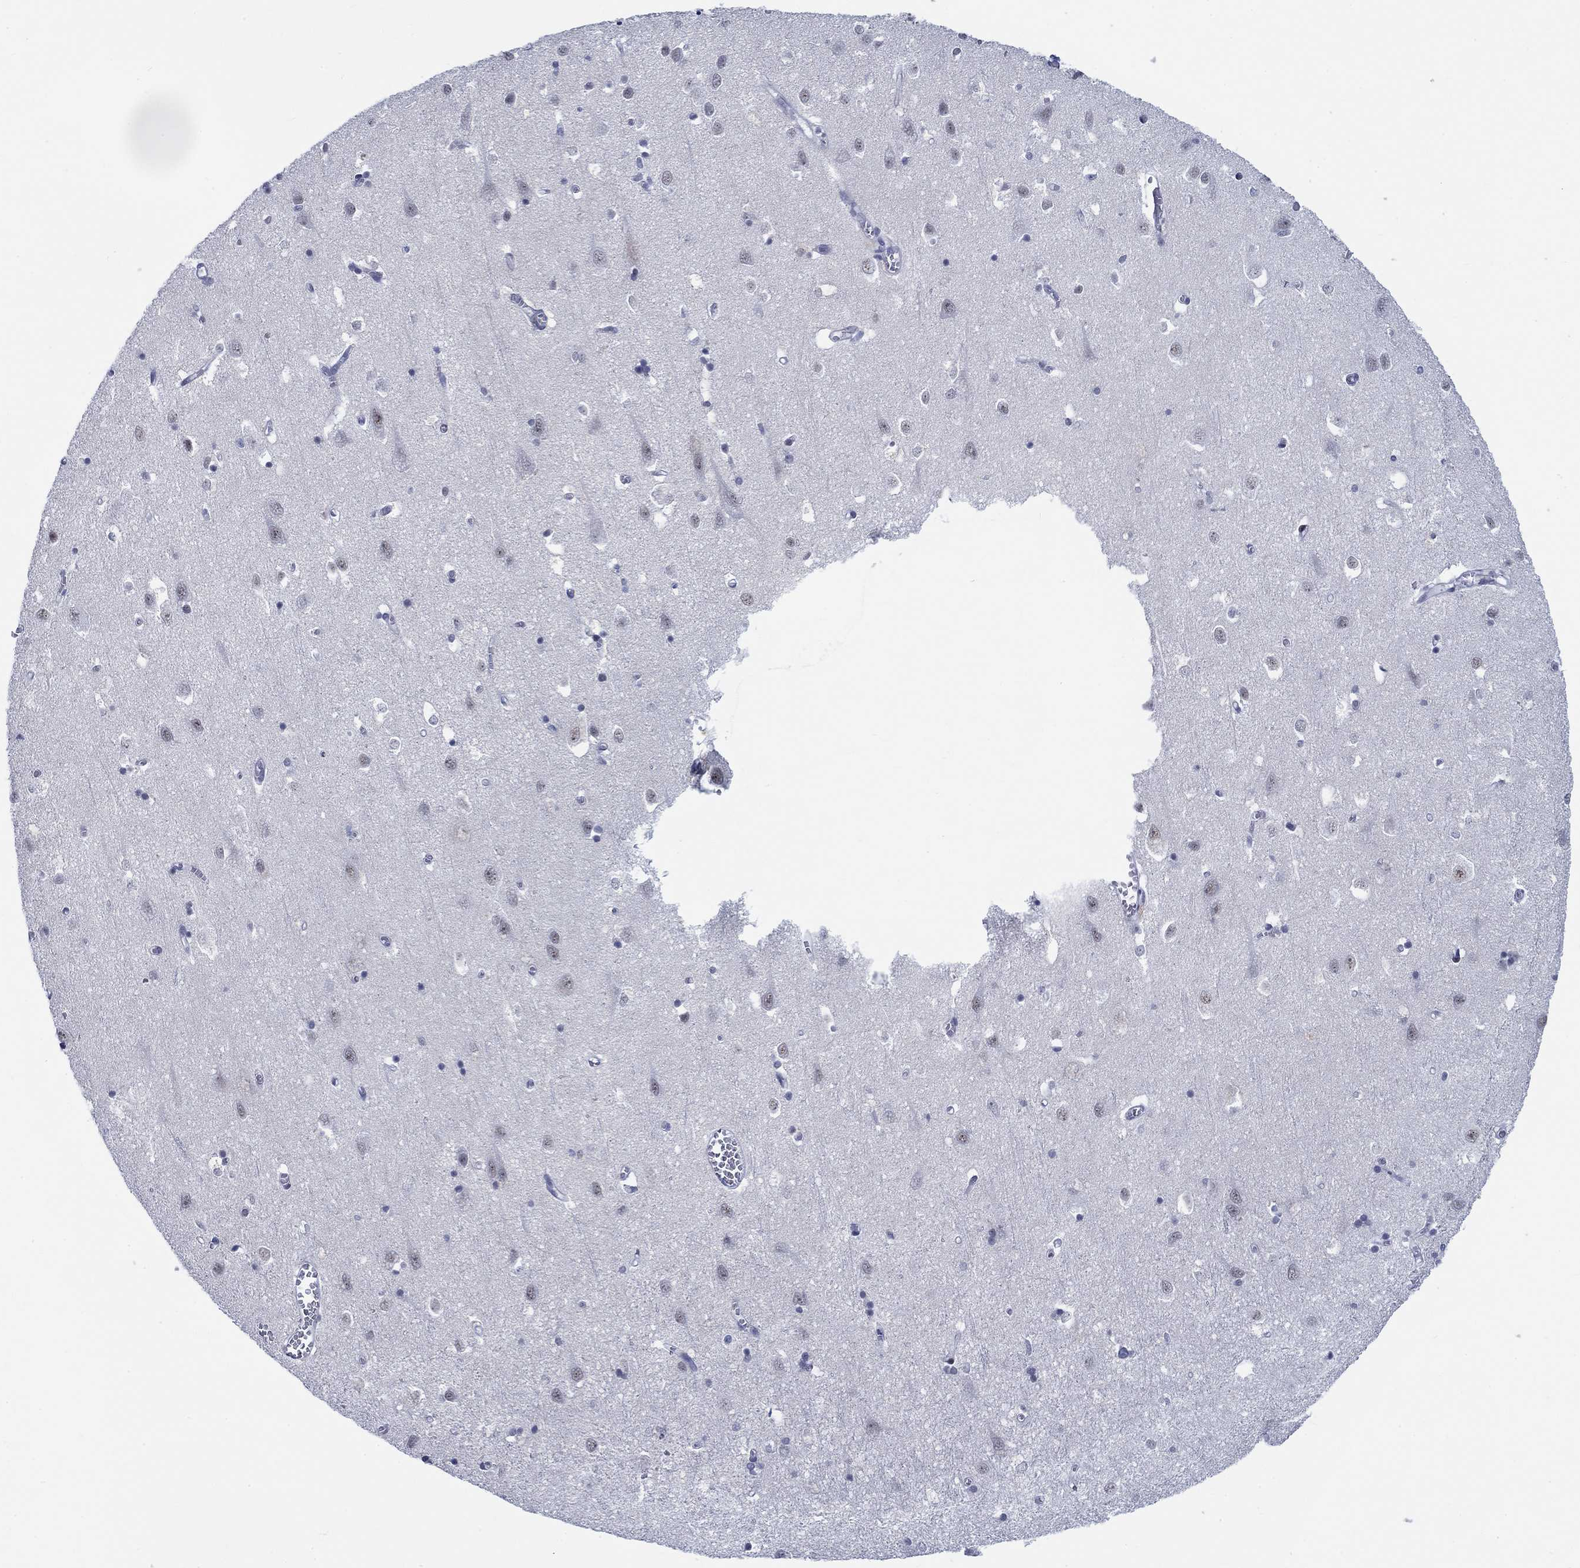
{"staining": {"intensity": "negative", "quantity": "none", "location": "none"}, "tissue": "cerebral cortex", "cell_type": "Endothelial cells", "image_type": "normal", "snomed": [{"axis": "morphology", "description": "Normal tissue, NOS"}, {"axis": "topography", "description": "Cerebral cortex"}], "caption": "DAB (3,3'-diaminobenzidine) immunohistochemical staining of normal human cerebral cortex reveals no significant staining in endothelial cells. (DAB (3,3'-diaminobenzidine) immunohistochemistry with hematoxylin counter stain).", "gene": "NEU3", "patient": {"sex": "male", "age": 70}}